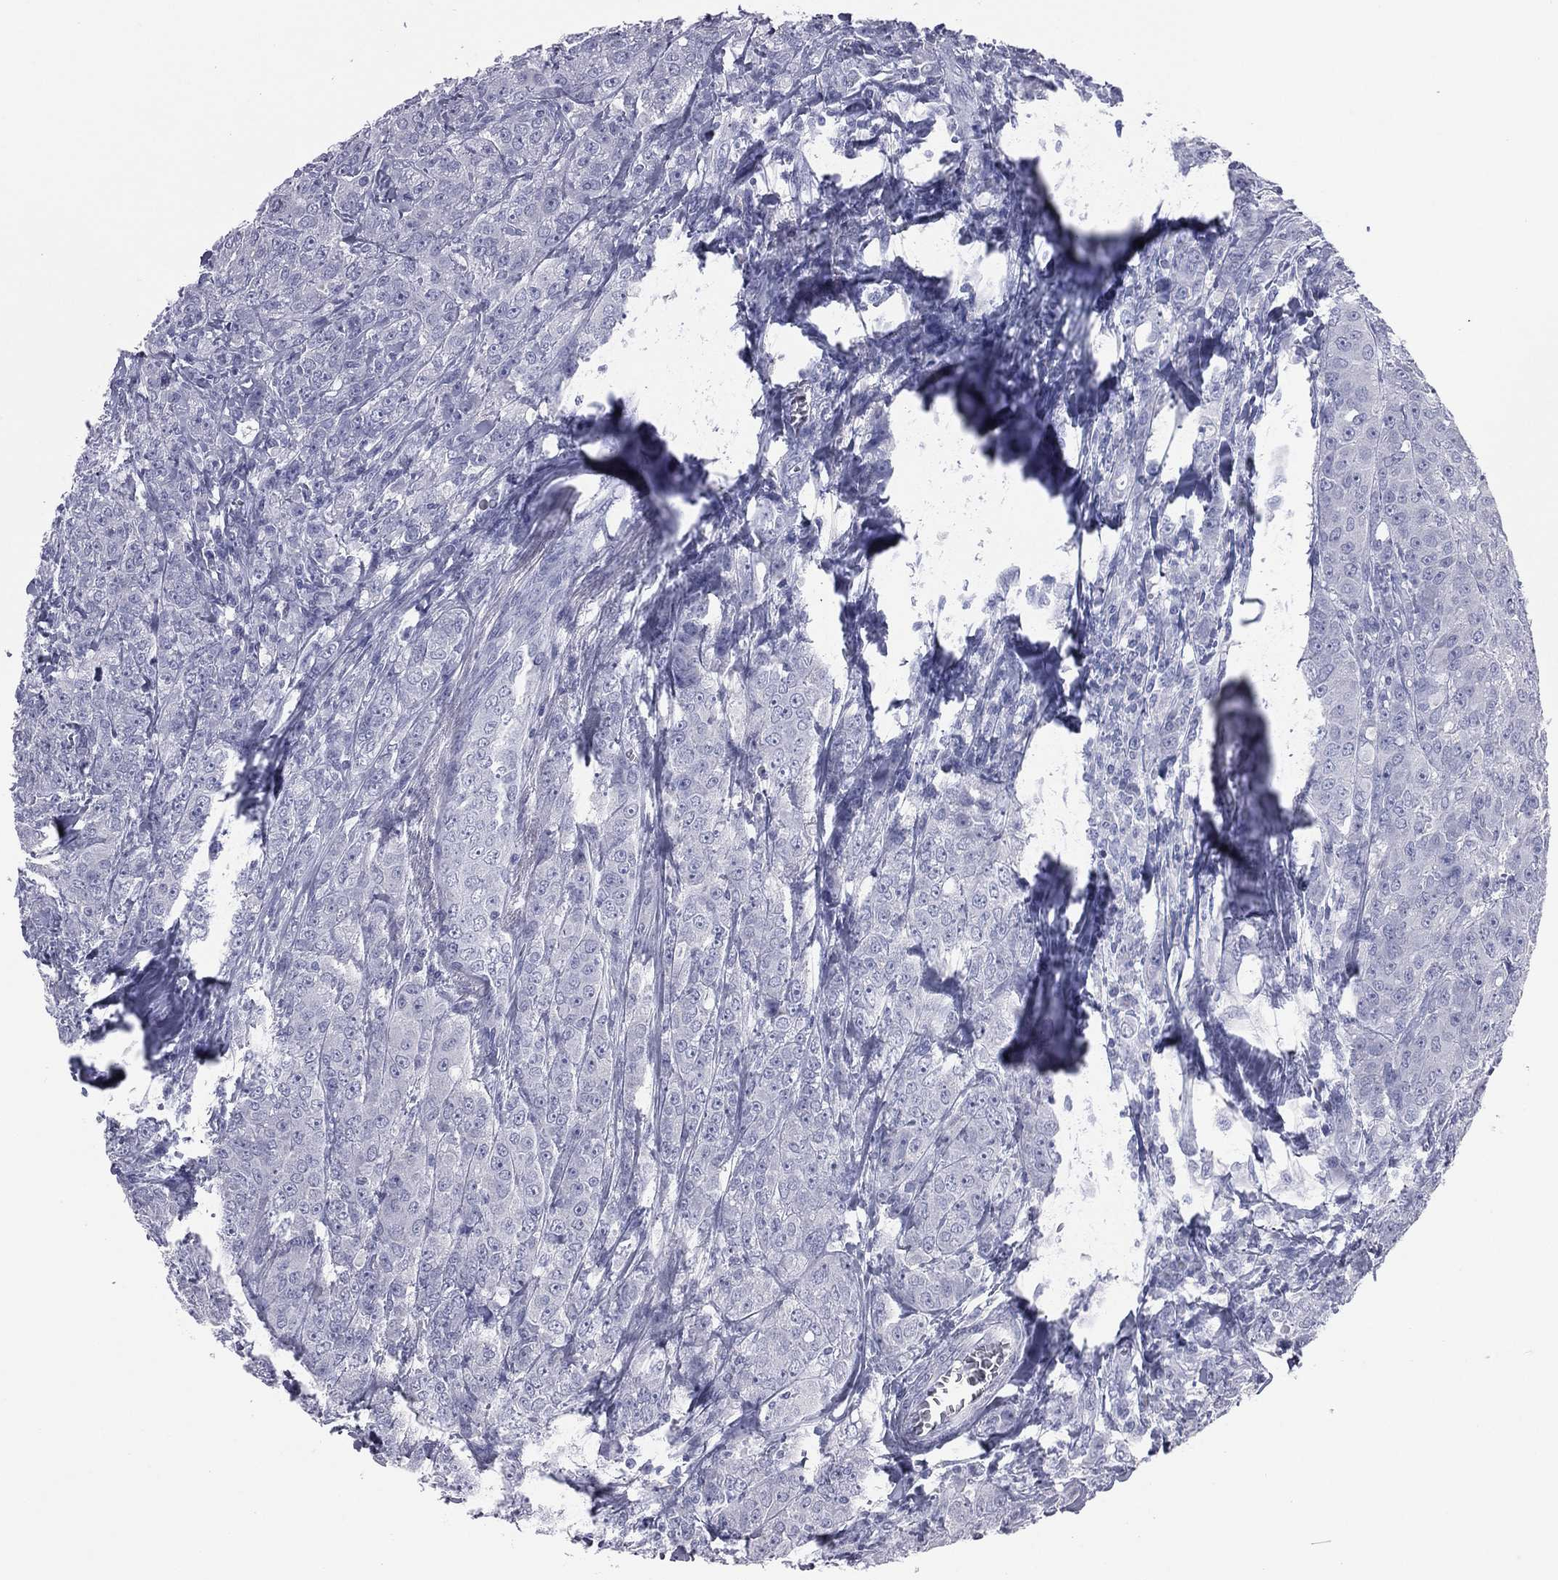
{"staining": {"intensity": "negative", "quantity": "none", "location": "none"}, "tissue": "breast cancer", "cell_type": "Tumor cells", "image_type": "cancer", "snomed": [{"axis": "morphology", "description": "Duct carcinoma"}, {"axis": "topography", "description": "Breast"}], "caption": "Human breast infiltrating ductal carcinoma stained for a protein using immunohistochemistry demonstrates no staining in tumor cells.", "gene": "MLN", "patient": {"sex": "female", "age": 43}}